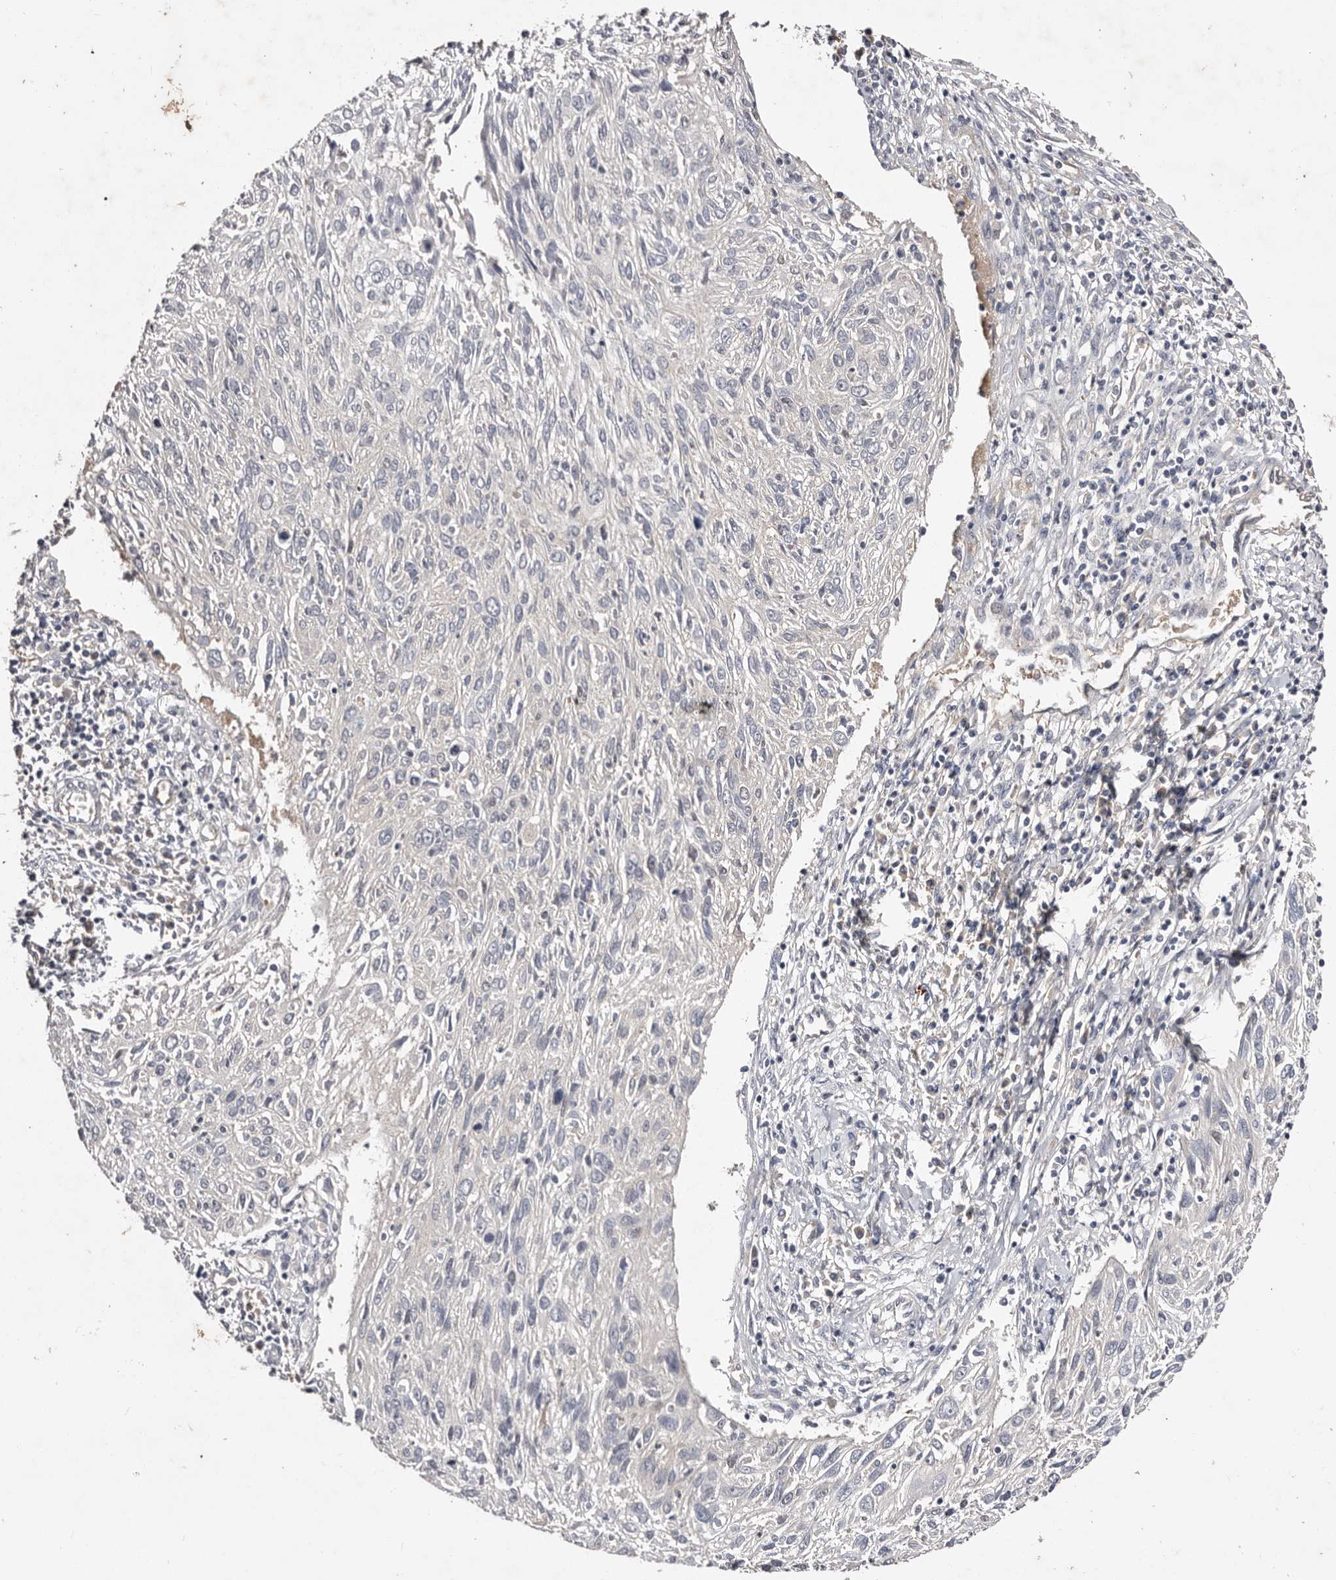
{"staining": {"intensity": "negative", "quantity": "none", "location": "none"}, "tissue": "cervical cancer", "cell_type": "Tumor cells", "image_type": "cancer", "snomed": [{"axis": "morphology", "description": "Squamous cell carcinoma, NOS"}, {"axis": "topography", "description": "Cervix"}], "caption": "An image of cervical cancer stained for a protein displays no brown staining in tumor cells.", "gene": "LTV1", "patient": {"sex": "female", "age": 51}}